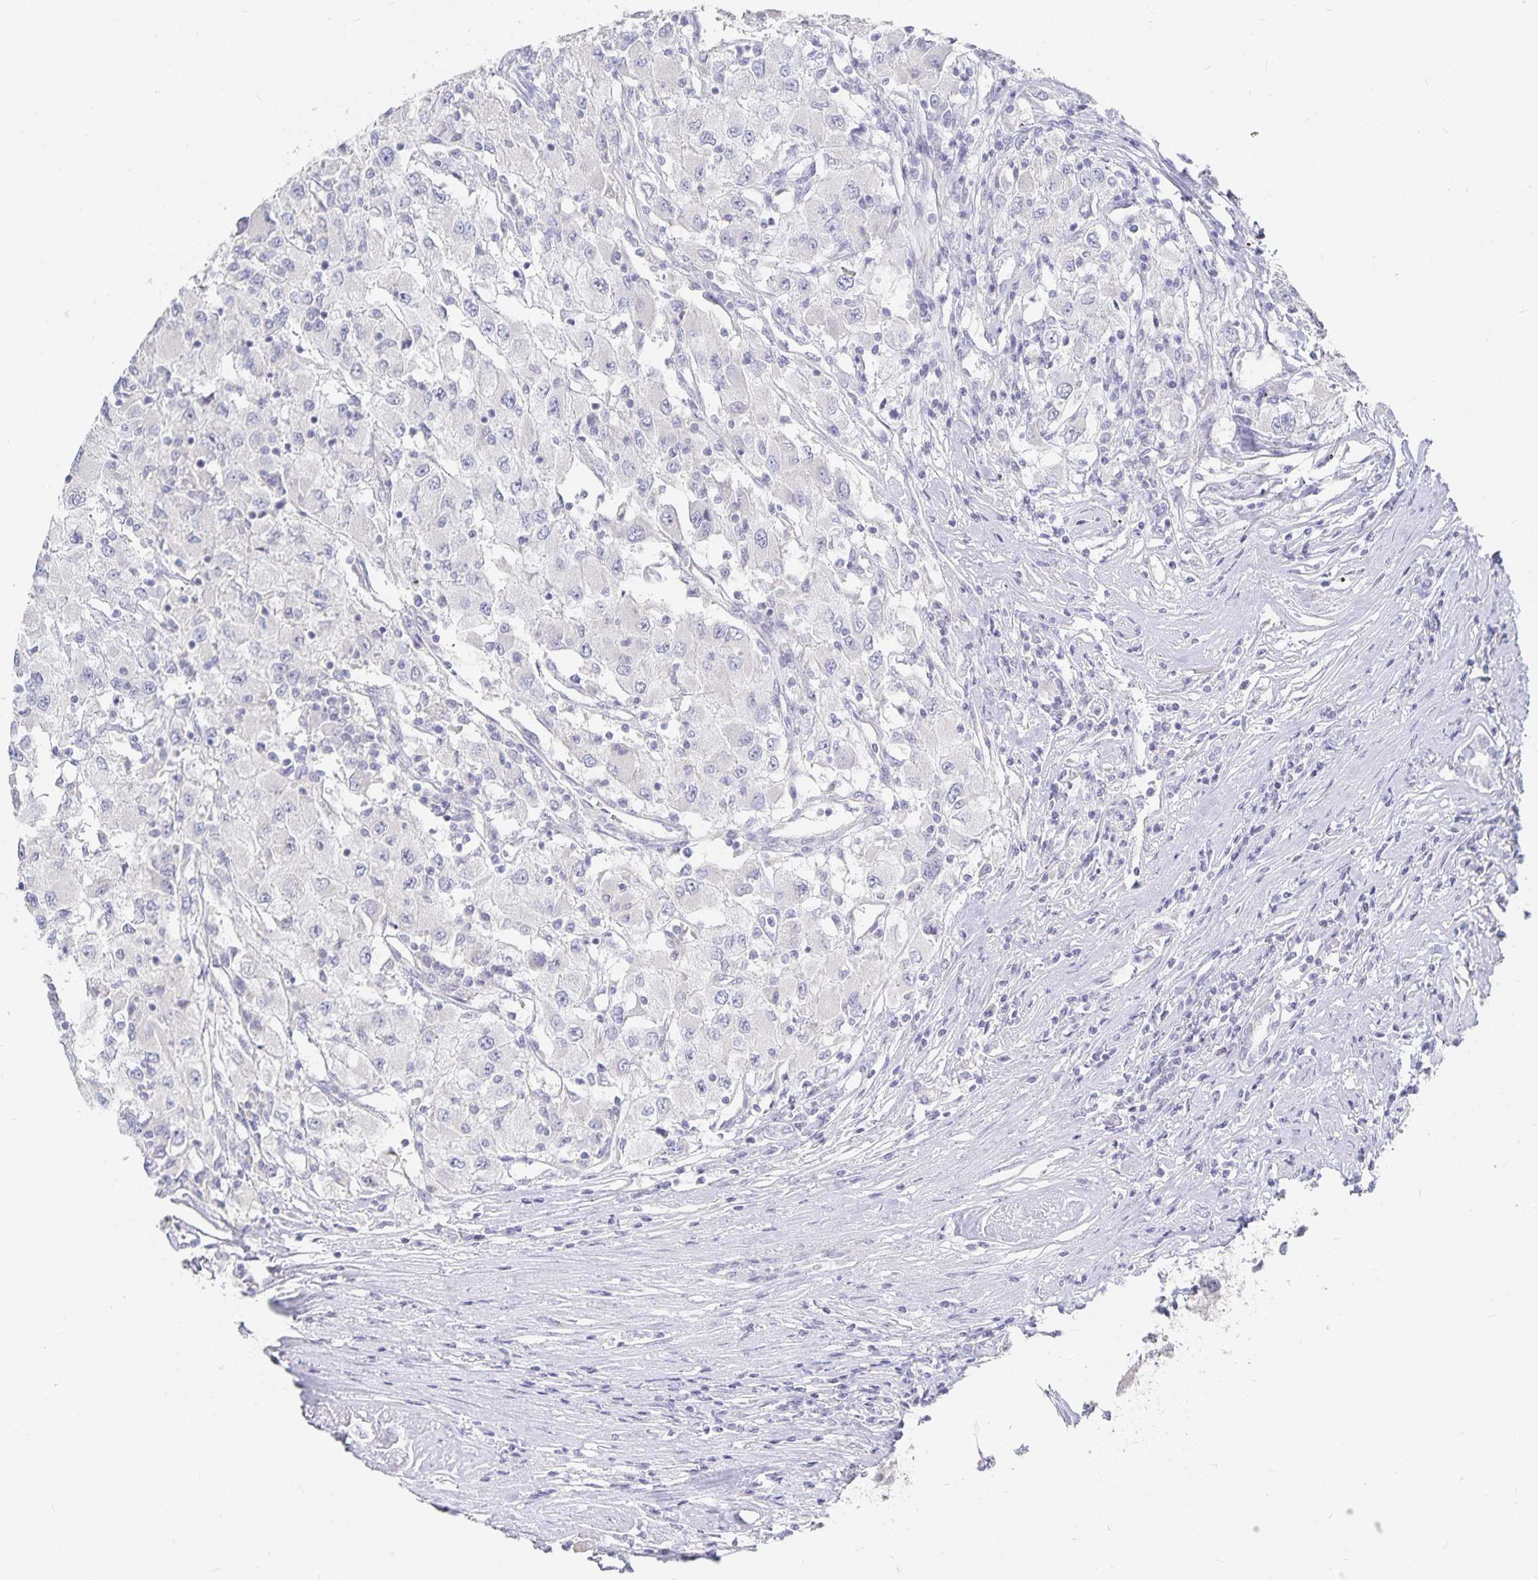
{"staining": {"intensity": "negative", "quantity": "none", "location": "none"}, "tissue": "renal cancer", "cell_type": "Tumor cells", "image_type": "cancer", "snomed": [{"axis": "morphology", "description": "Adenocarcinoma, NOS"}, {"axis": "topography", "description": "Kidney"}], "caption": "DAB (3,3'-diaminobenzidine) immunohistochemical staining of human renal cancer (adenocarcinoma) exhibits no significant positivity in tumor cells. (DAB (3,3'-diaminobenzidine) IHC with hematoxylin counter stain).", "gene": "DNAH9", "patient": {"sex": "female", "age": 67}}